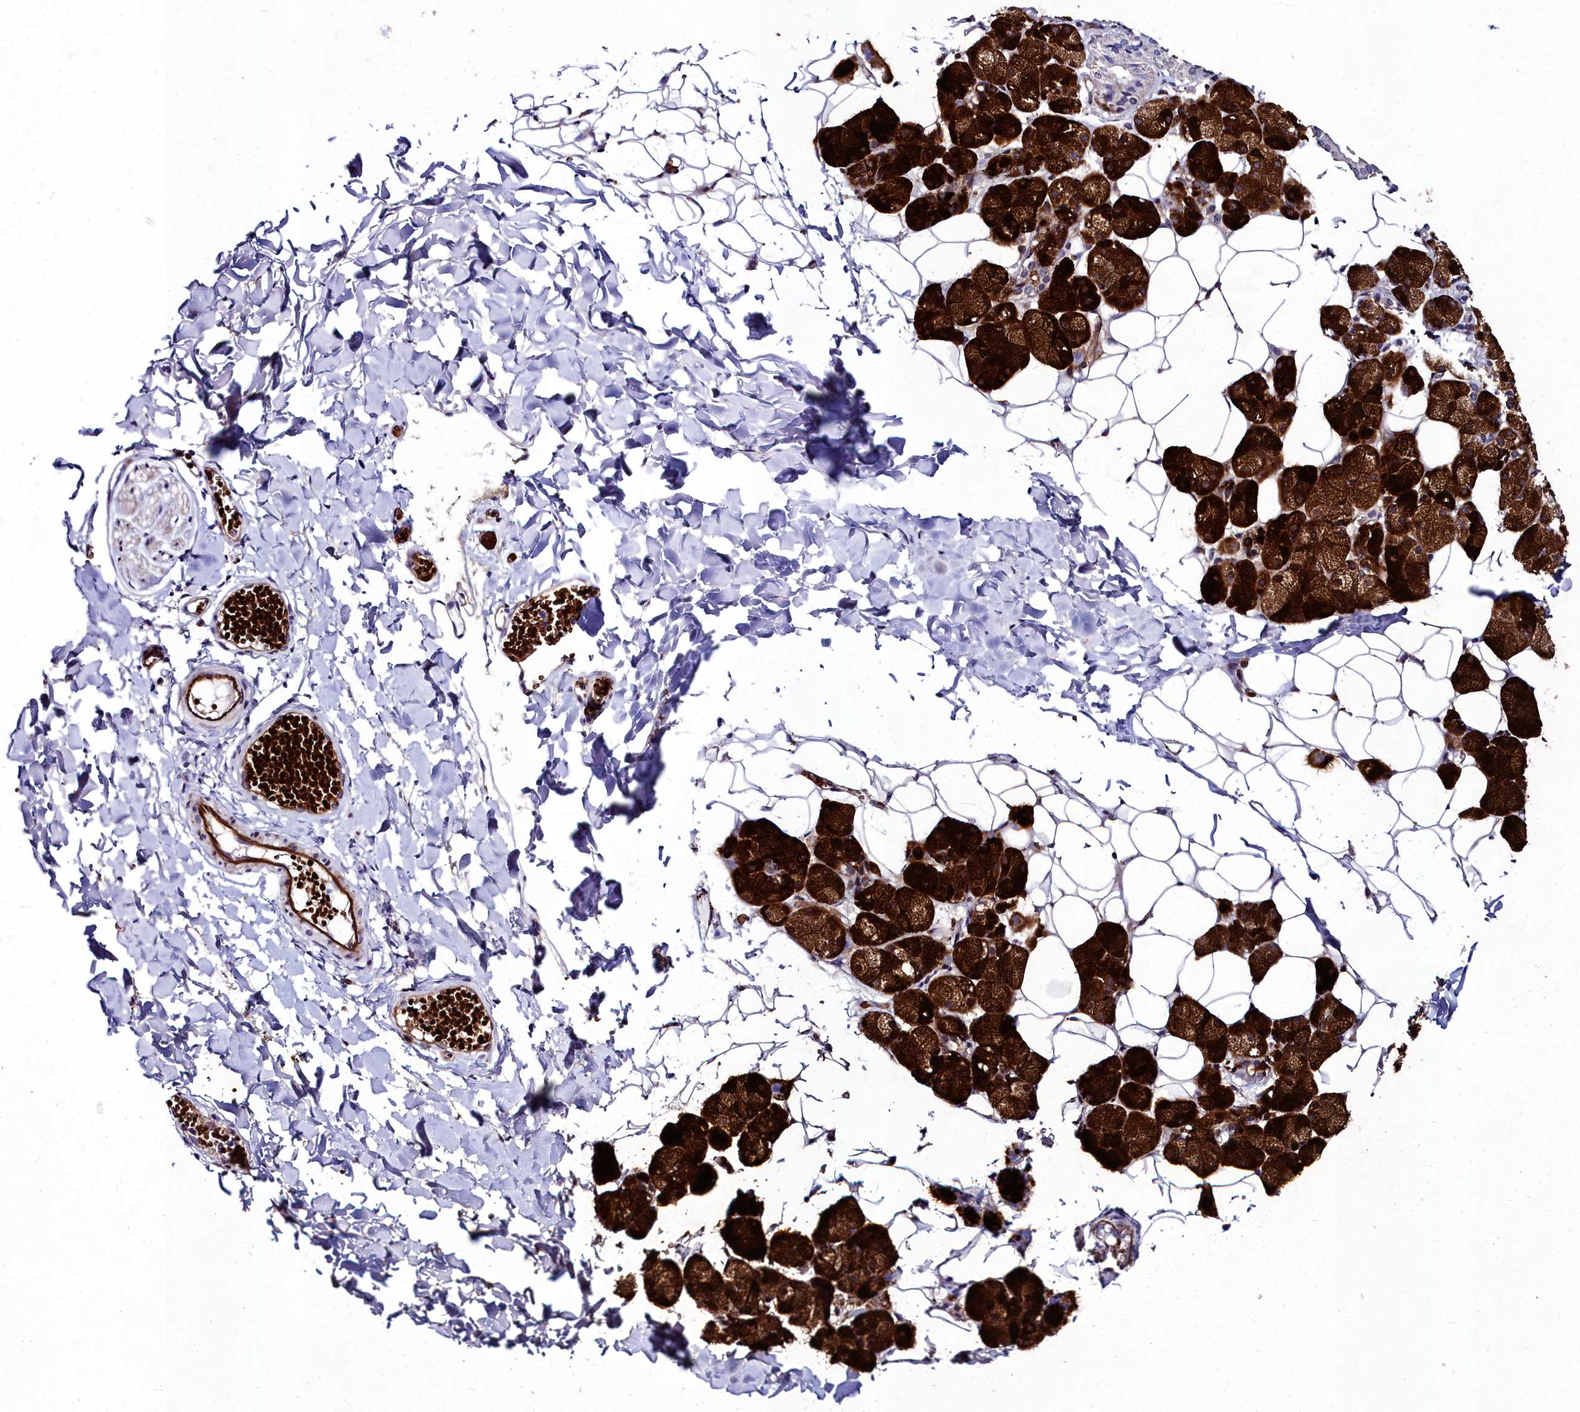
{"staining": {"intensity": "strong", "quantity": "25%-75%", "location": "cytoplasmic/membranous"}, "tissue": "salivary gland", "cell_type": "Glandular cells", "image_type": "normal", "snomed": [{"axis": "morphology", "description": "Normal tissue, NOS"}, {"axis": "topography", "description": "Salivary gland"}], "caption": "Human salivary gland stained for a protein (brown) shows strong cytoplasmic/membranous positive expression in approximately 25%-75% of glandular cells.", "gene": "CYP4F11", "patient": {"sex": "female", "age": 33}}